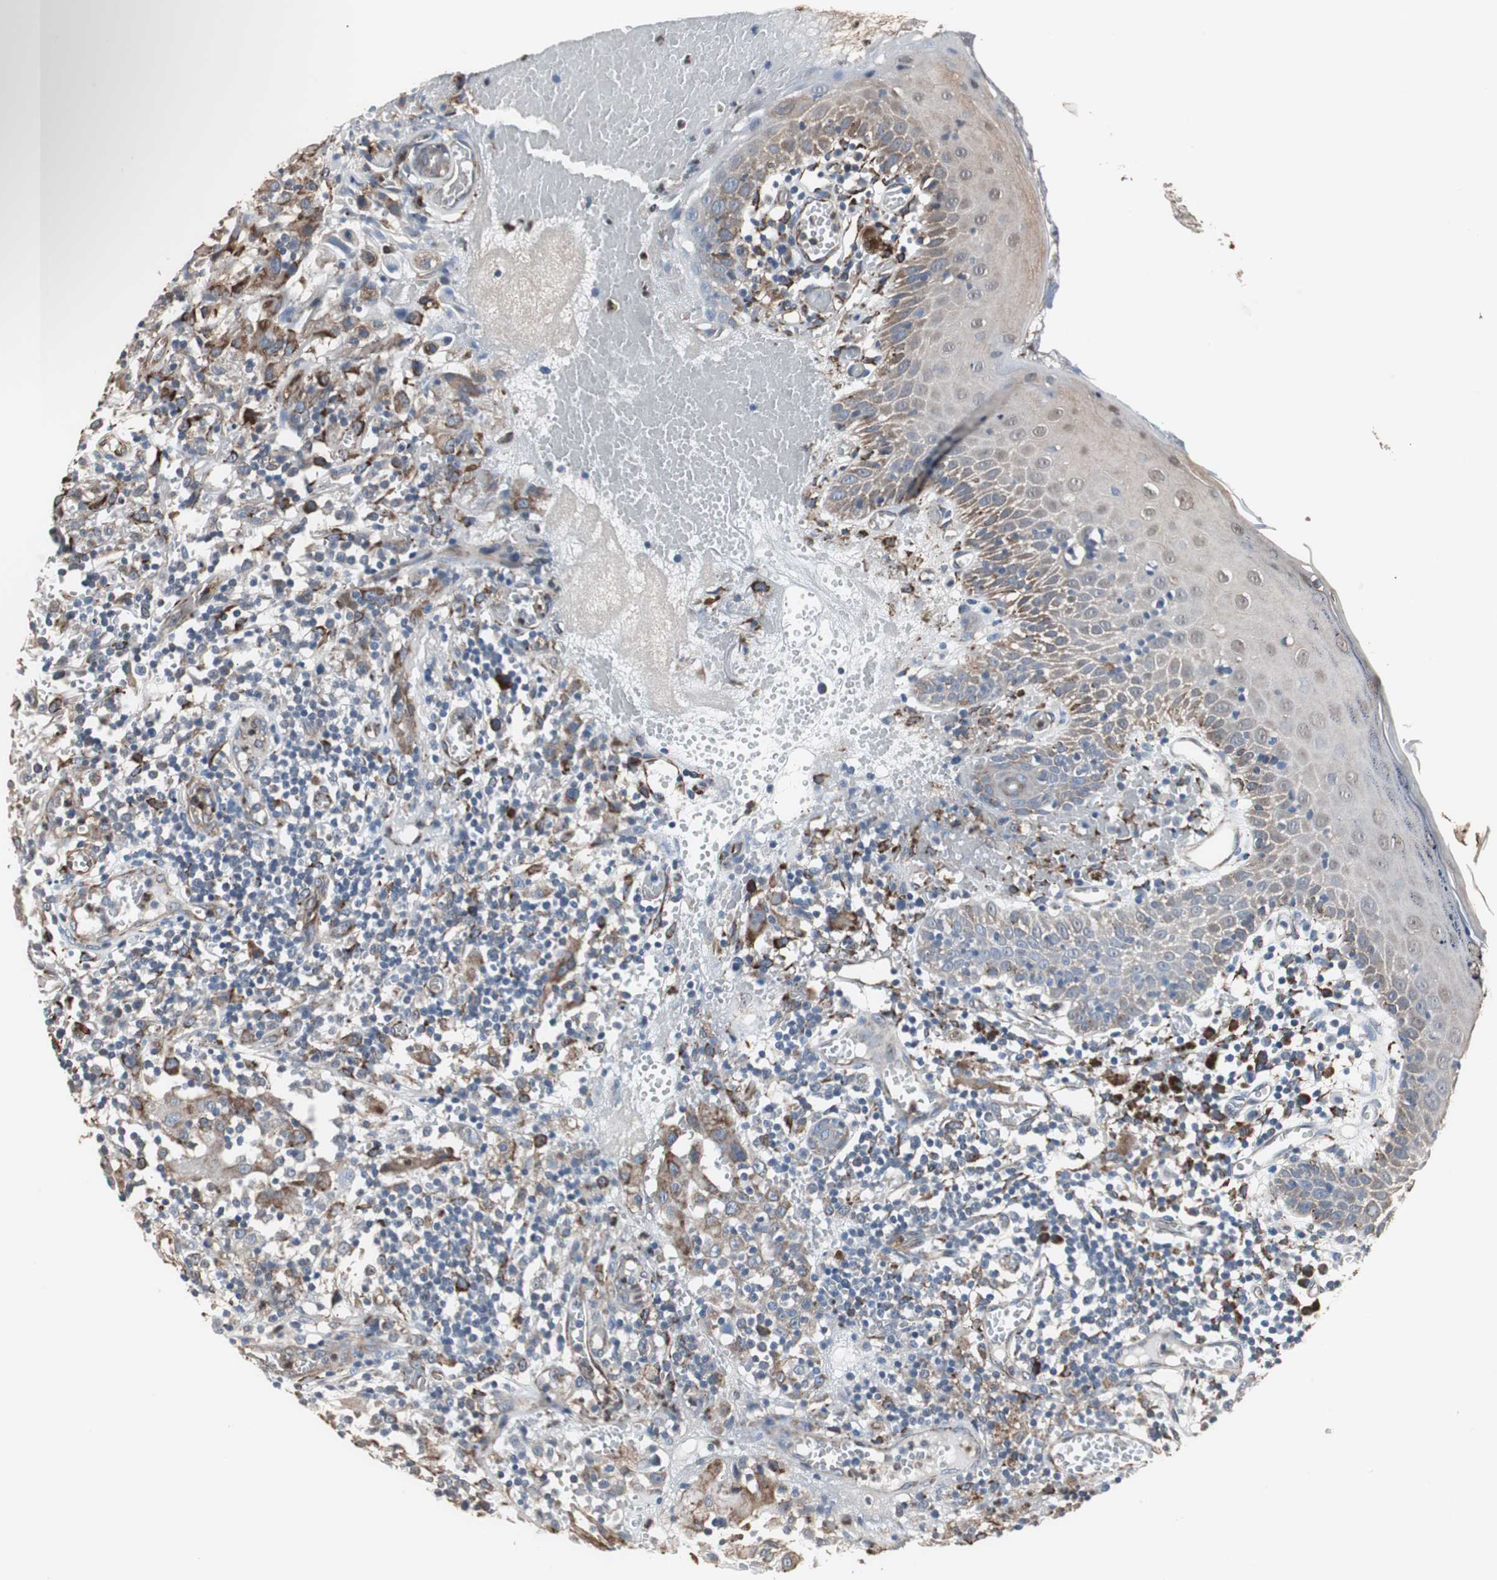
{"staining": {"intensity": "moderate", "quantity": ">75%", "location": "cytoplasmic/membranous"}, "tissue": "thyroid cancer", "cell_type": "Tumor cells", "image_type": "cancer", "snomed": [{"axis": "morphology", "description": "Carcinoma, NOS"}, {"axis": "topography", "description": "Thyroid gland"}], "caption": "Immunohistochemistry (IHC) micrograph of neoplastic tissue: human carcinoma (thyroid) stained using immunohistochemistry exhibits medium levels of moderate protein expression localized specifically in the cytoplasmic/membranous of tumor cells, appearing as a cytoplasmic/membranous brown color.", "gene": "CALU", "patient": {"sex": "female", "age": 77}}